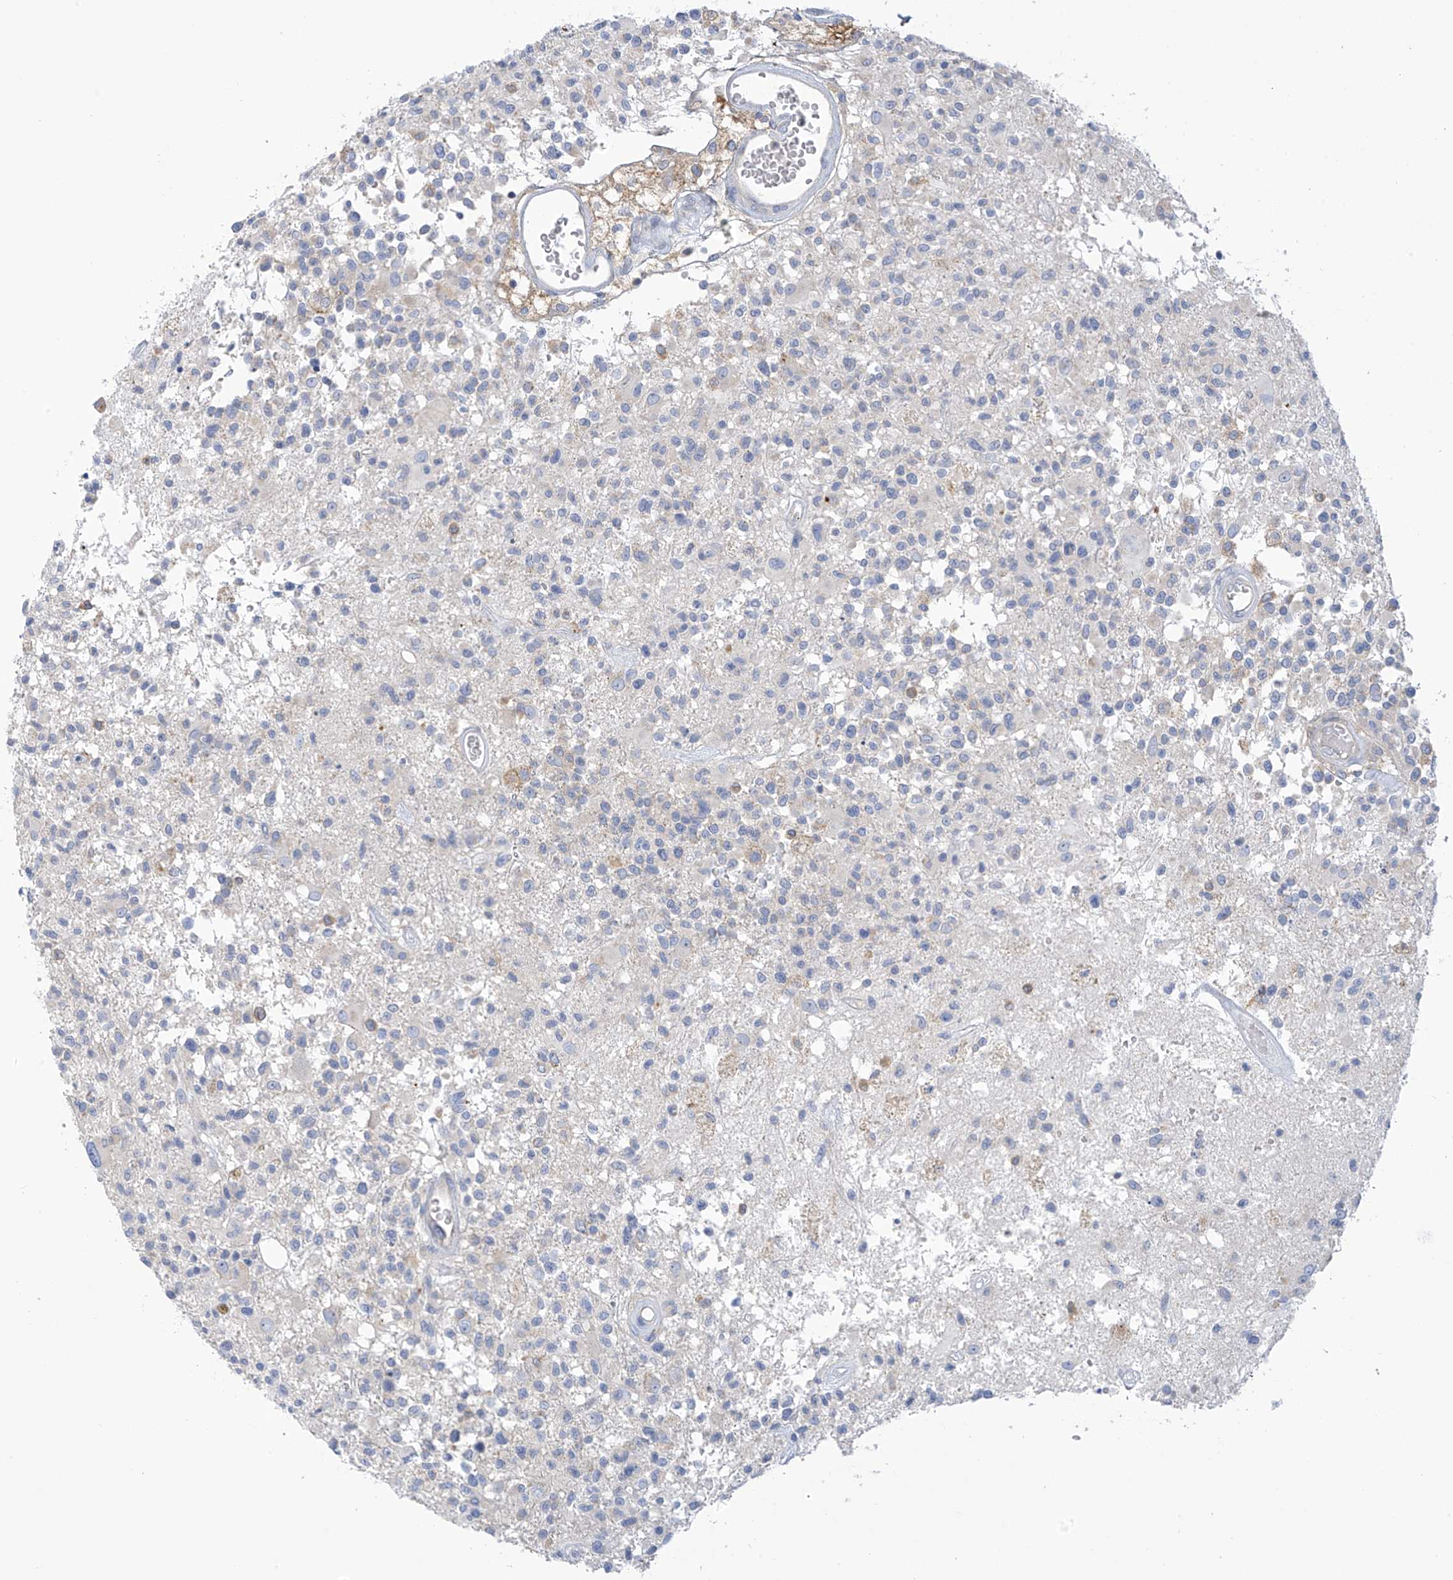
{"staining": {"intensity": "negative", "quantity": "none", "location": "none"}, "tissue": "glioma", "cell_type": "Tumor cells", "image_type": "cancer", "snomed": [{"axis": "morphology", "description": "Glioma, malignant, High grade"}, {"axis": "morphology", "description": "Glioblastoma, NOS"}, {"axis": "topography", "description": "Brain"}], "caption": "Immunohistochemistry (IHC) micrograph of neoplastic tissue: glioma stained with DAB (3,3'-diaminobenzidine) displays no significant protein positivity in tumor cells.", "gene": "SLC6A12", "patient": {"sex": "male", "age": 60}}